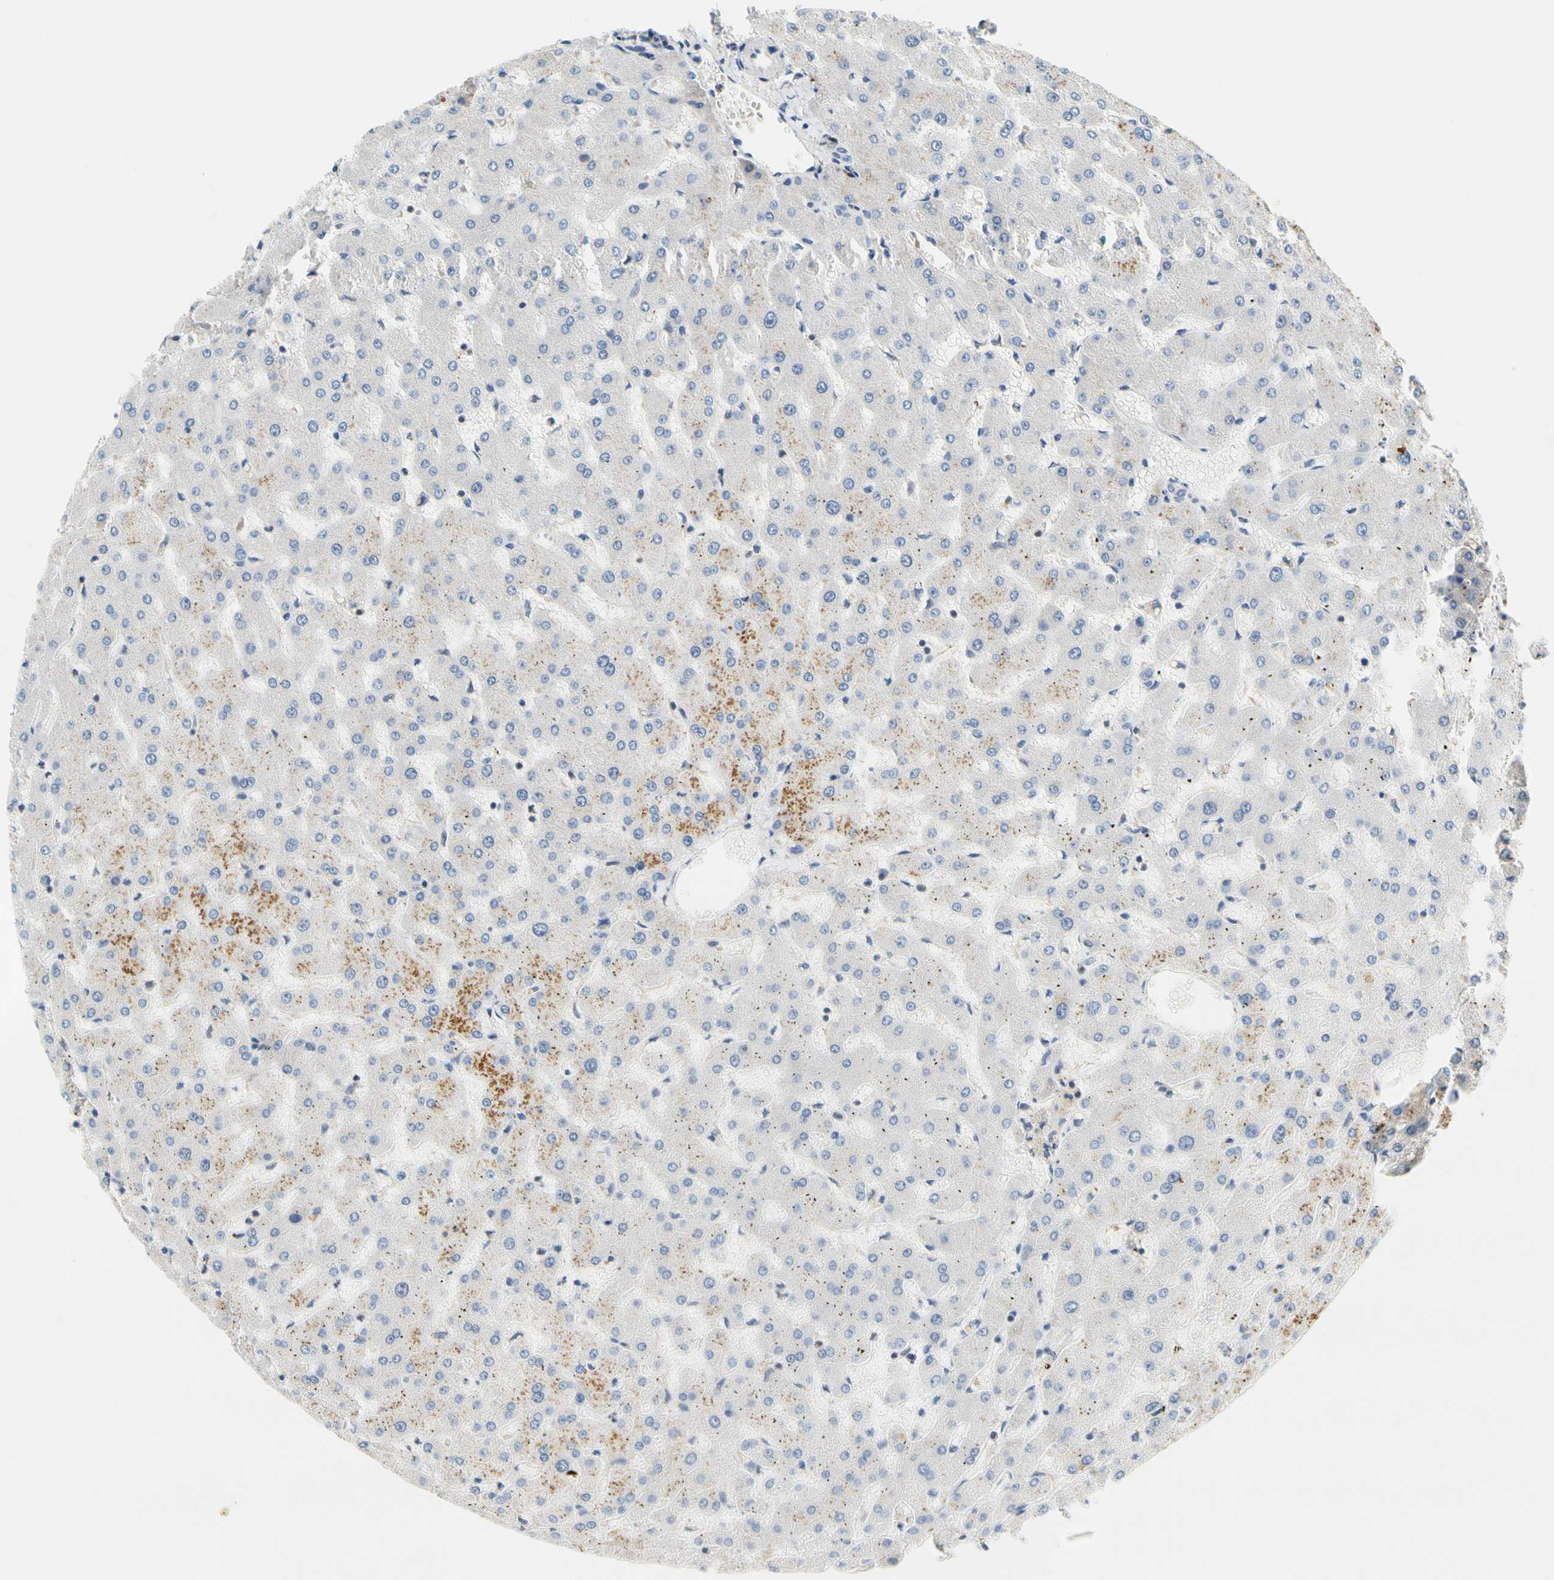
{"staining": {"intensity": "negative", "quantity": "none", "location": "none"}, "tissue": "liver", "cell_type": "Cholangiocytes", "image_type": "normal", "snomed": [{"axis": "morphology", "description": "Normal tissue, NOS"}, {"axis": "topography", "description": "Liver"}], "caption": "High power microscopy micrograph of an immunohistochemistry (IHC) micrograph of unremarkable liver, revealing no significant expression in cholangiocytes.", "gene": "SP140", "patient": {"sex": "female", "age": 63}}